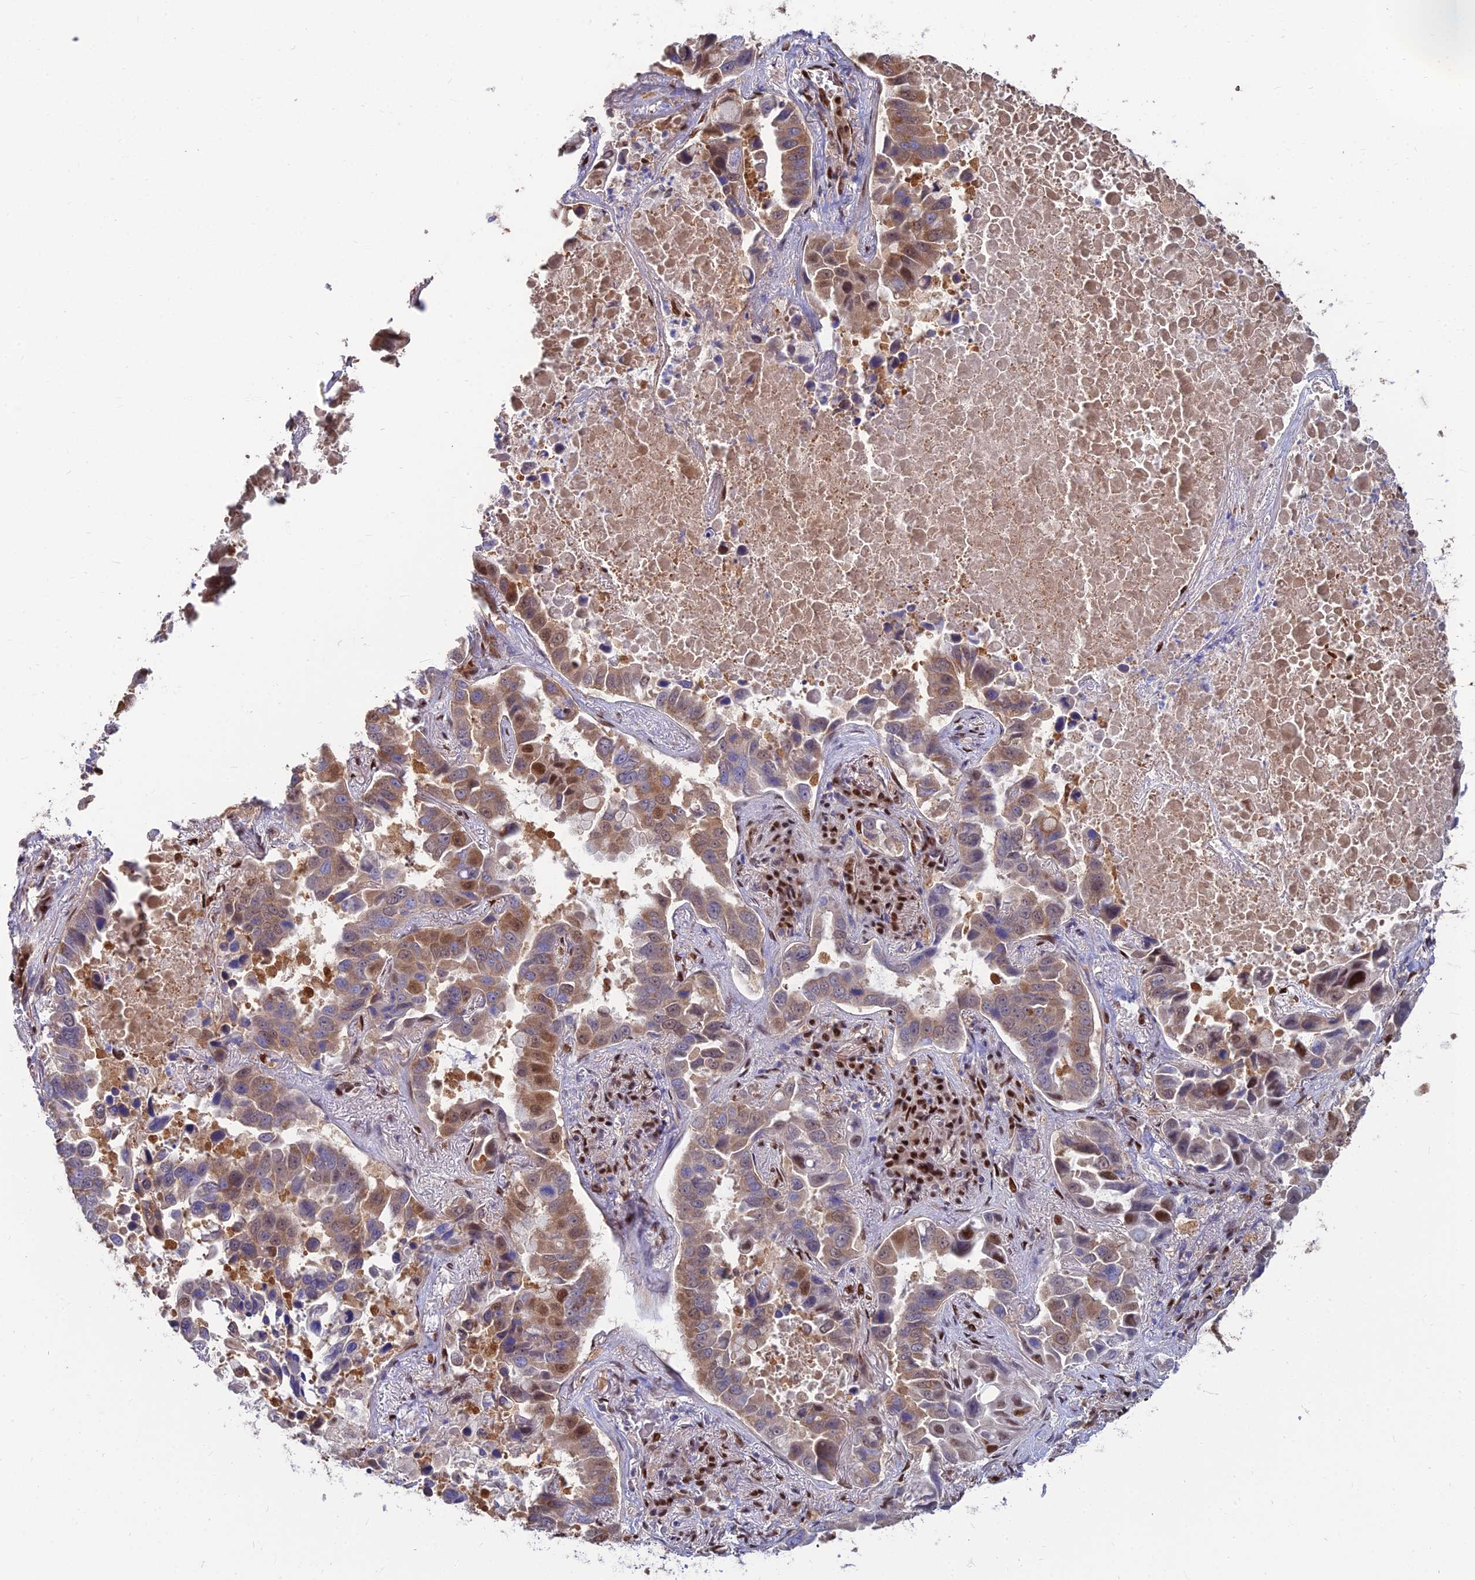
{"staining": {"intensity": "moderate", "quantity": ">75%", "location": "cytoplasmic/membranous,nuclear"}, "tissue": "lung cancer", "cell_type": "Tumor cells", "image_type": "cancer", "snomed": [{"axis": "morphology", "description": "Adenocarcinoma, NOS"}, {"axis": "topography", "description": "Lung"}], "caption": "Protein expression analysis of human lung cancer (adenocarcinoma) reveals moderate cytoplasmic/membranous and nuclear positivity in about >75% of tumor cells.", "gene": "DNPEP", "patient": {"sex": "male", "age": 64}}